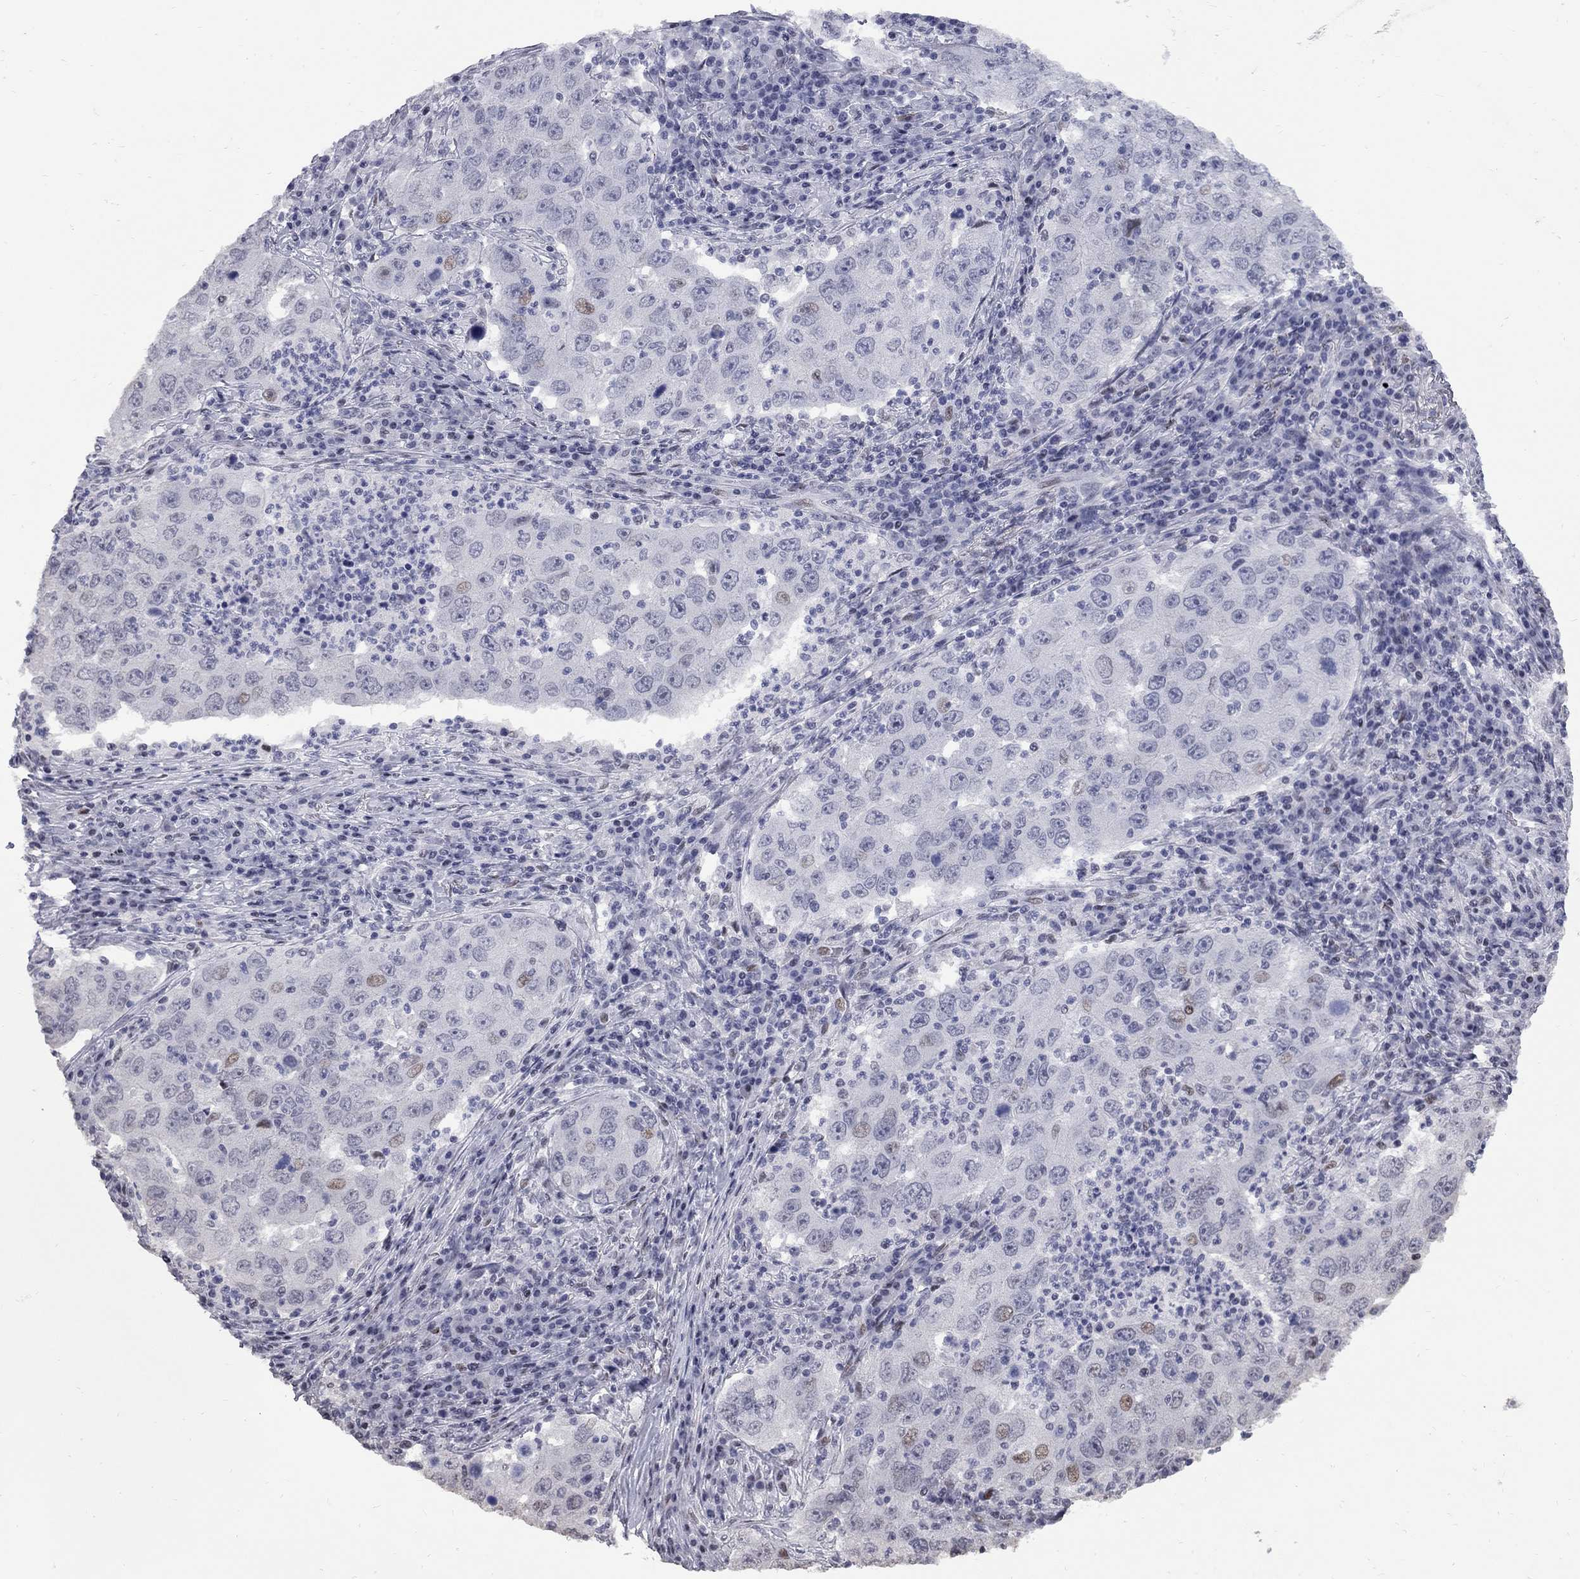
{"staining": {"intensity": "moderate", "quantity": "<25%", "location": "nuclear"}, "tissue": "lung cancer", "cell_type": "Tumor cells", "image_type": "cancer", "snomed": [{"axis": "morphology", "description": "Adenocarcinoma, NOS"}, {"axis": "topography", "description": "Lung"}], "caption": "Lung cancer was stained to show a protein in brown. There is low levels of moderate nuclear staining in about <25% of tumor cells.", "gene": "ZNF154", "patient": {"sex": "male", "age": 73}}